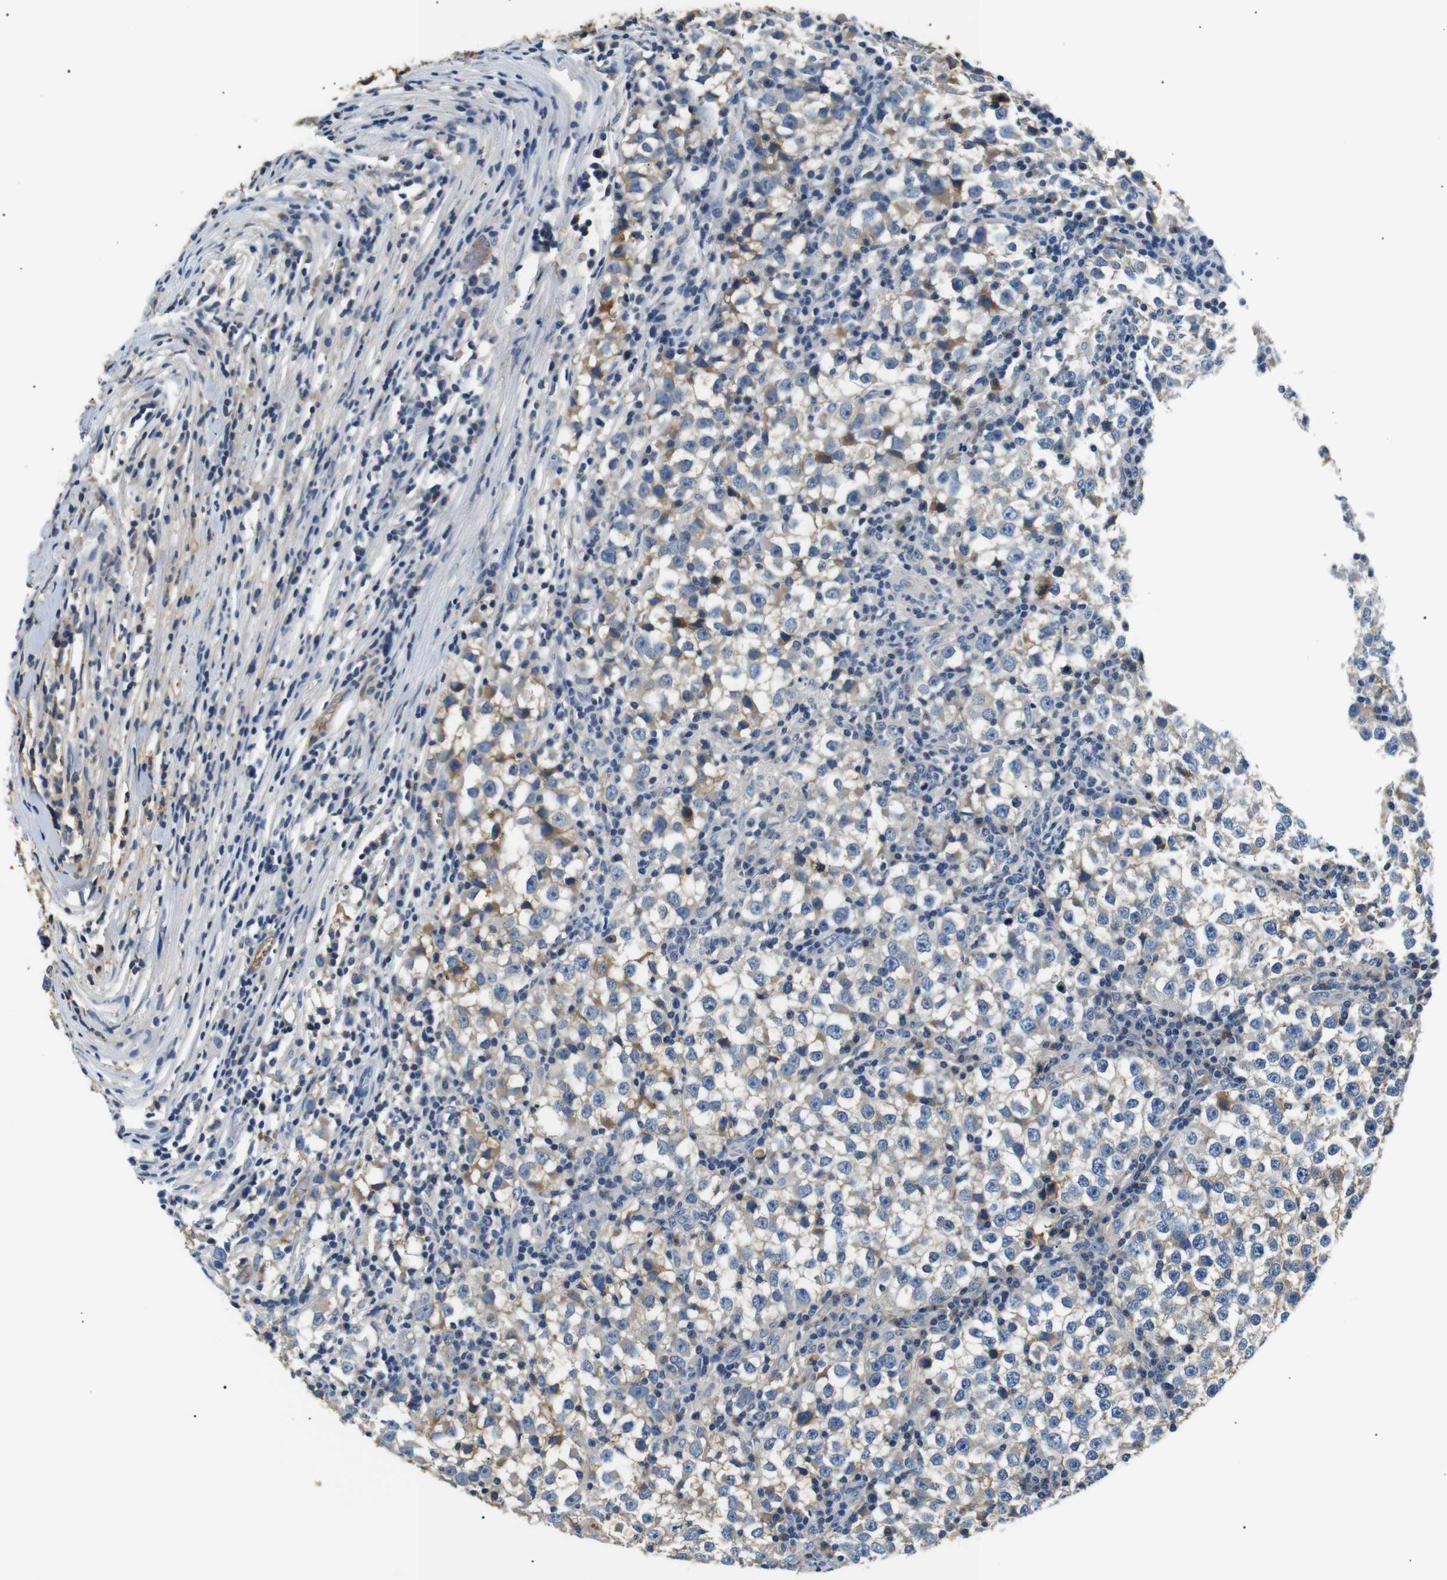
{"staining": {"intensity": "weak", "quantity": "<25%", "location": "cytoplasmic/membranous"}, "tissue": "testis cancer", "cell_type": "Tumor cells", "image_type": "cancer", "snomed": [{"axis": "morphology", "description": "Seminoma, NOS"}, {"axis": "topography", "description": "Testis"}], "caption": "Photomicrograph shows no significant protein positivity in tumor cells of testis seminoma. (DAB immunohistochemistry, high magnification).", "gene": "LHCGR", "patient": {"sex": "male", "age": 65}}